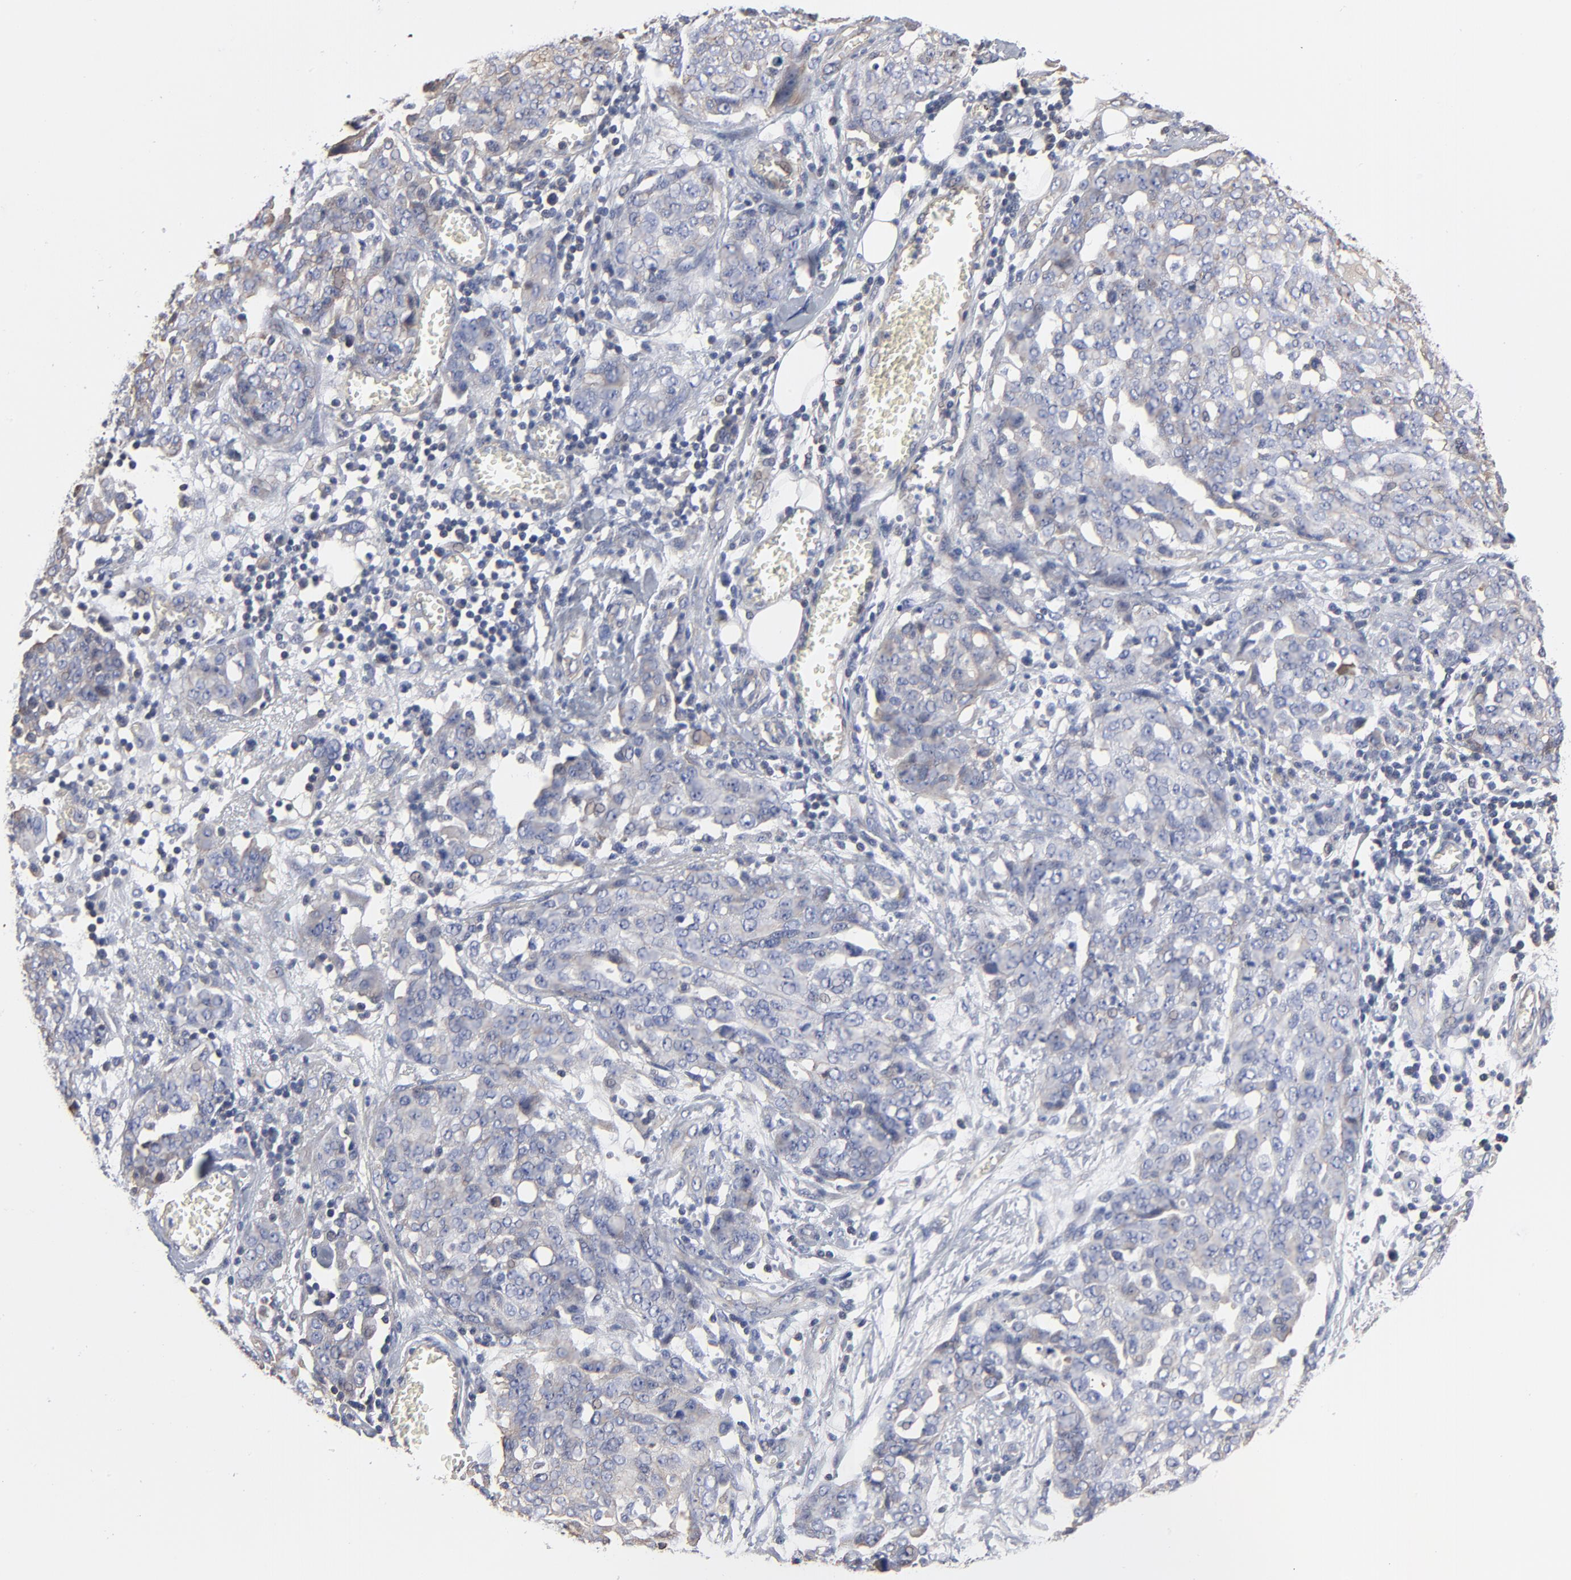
{"staining": {"intensity": "weak", "quantity": "<25%", "location": "cytoplasmic/membranous"}, "tissue": "ovarian cancer", "cell_type": "Tumor cells", "image_type": "cancer", "snomed": [{"axis": "morphology", "description": "Cystadenocarcinoma, serous, NOS"}, {"axis": "topography", "description": "Soft tissue"}, {"axis": "topography", "description": "Ovary"}], "caption": "There is no significant expression in tumor cells of ovarian cancer (serous cystadenocarcinoma). Nuclei are stained in blue.", "gene": "ACTA2", "patient": {"sex": "female", "age": 57}}